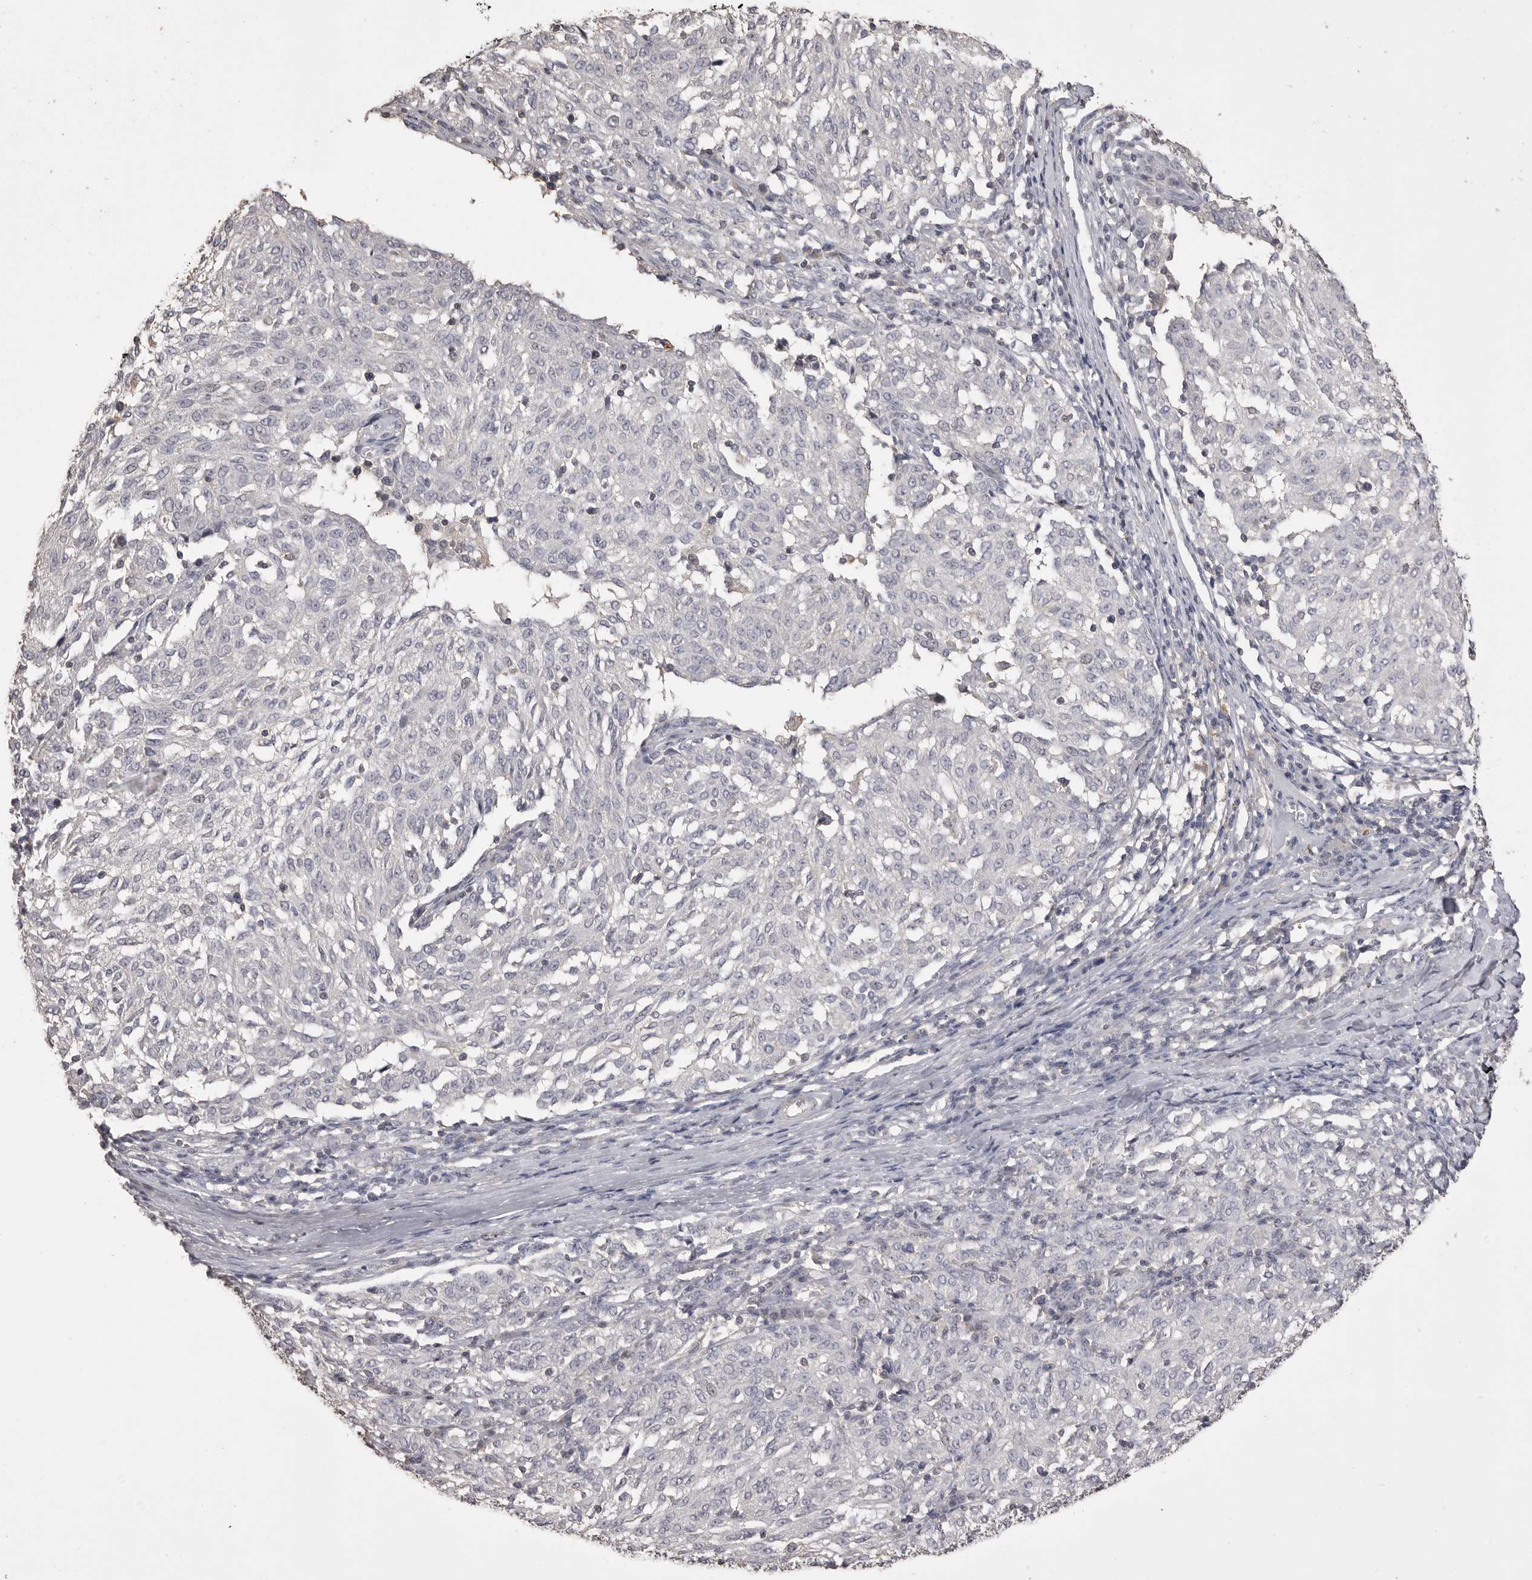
{"staining": {"intensity": "negative", "quantity": "none", "location": "none"}, "tissue": "melanoma", "cell_type": "Tumor cells", "image_type": "cancer", "snomed": [{"axis": "morphology", "description": "Malignant melanoma, NOS"}, {"axis": "topography", "description": "Skin"}], "caption": "IHC of human malignant melanoma reveals no staining in tumor cells.", "gene": "MMP7", "patient": {"sex": "female", "age": 72}}